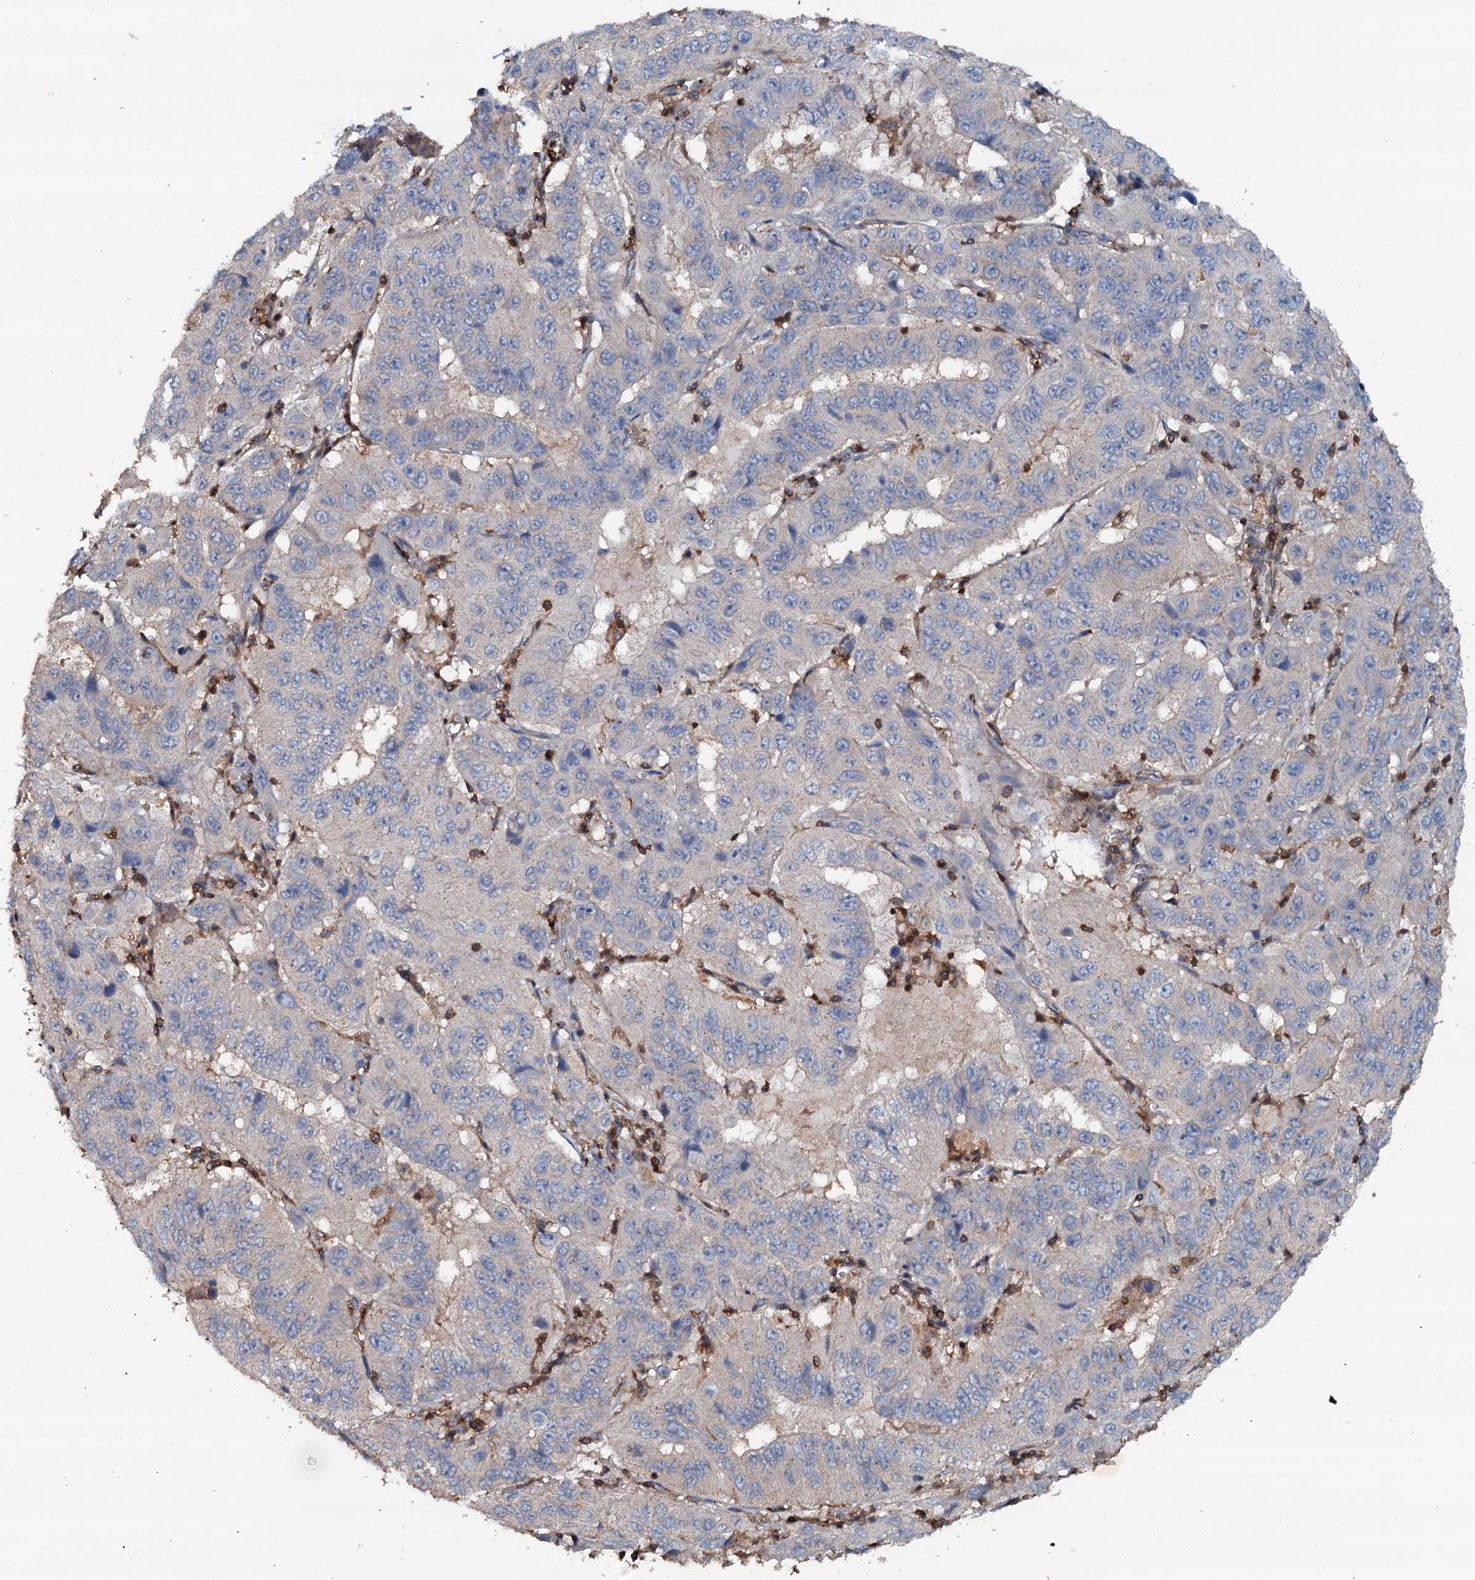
{"staining": {"intensity": "negative", "quantity": "none", "location": "none"}, "tissue": "pancreatic cancer", "cell_type": "Tumor cells", "image_type": "cancer", "snomed": [{"axis": "morphology", "description": "Adenocarcinoma, NOS"}, {"axis": "topography", "description": "Pancreas"}], "caption": "Image shows no protein expression in tumor cells of adenocarcinoma (pancreatic) tissue.", "gene": "GRK2", "patient": {"sex": "male", "age": 63}}